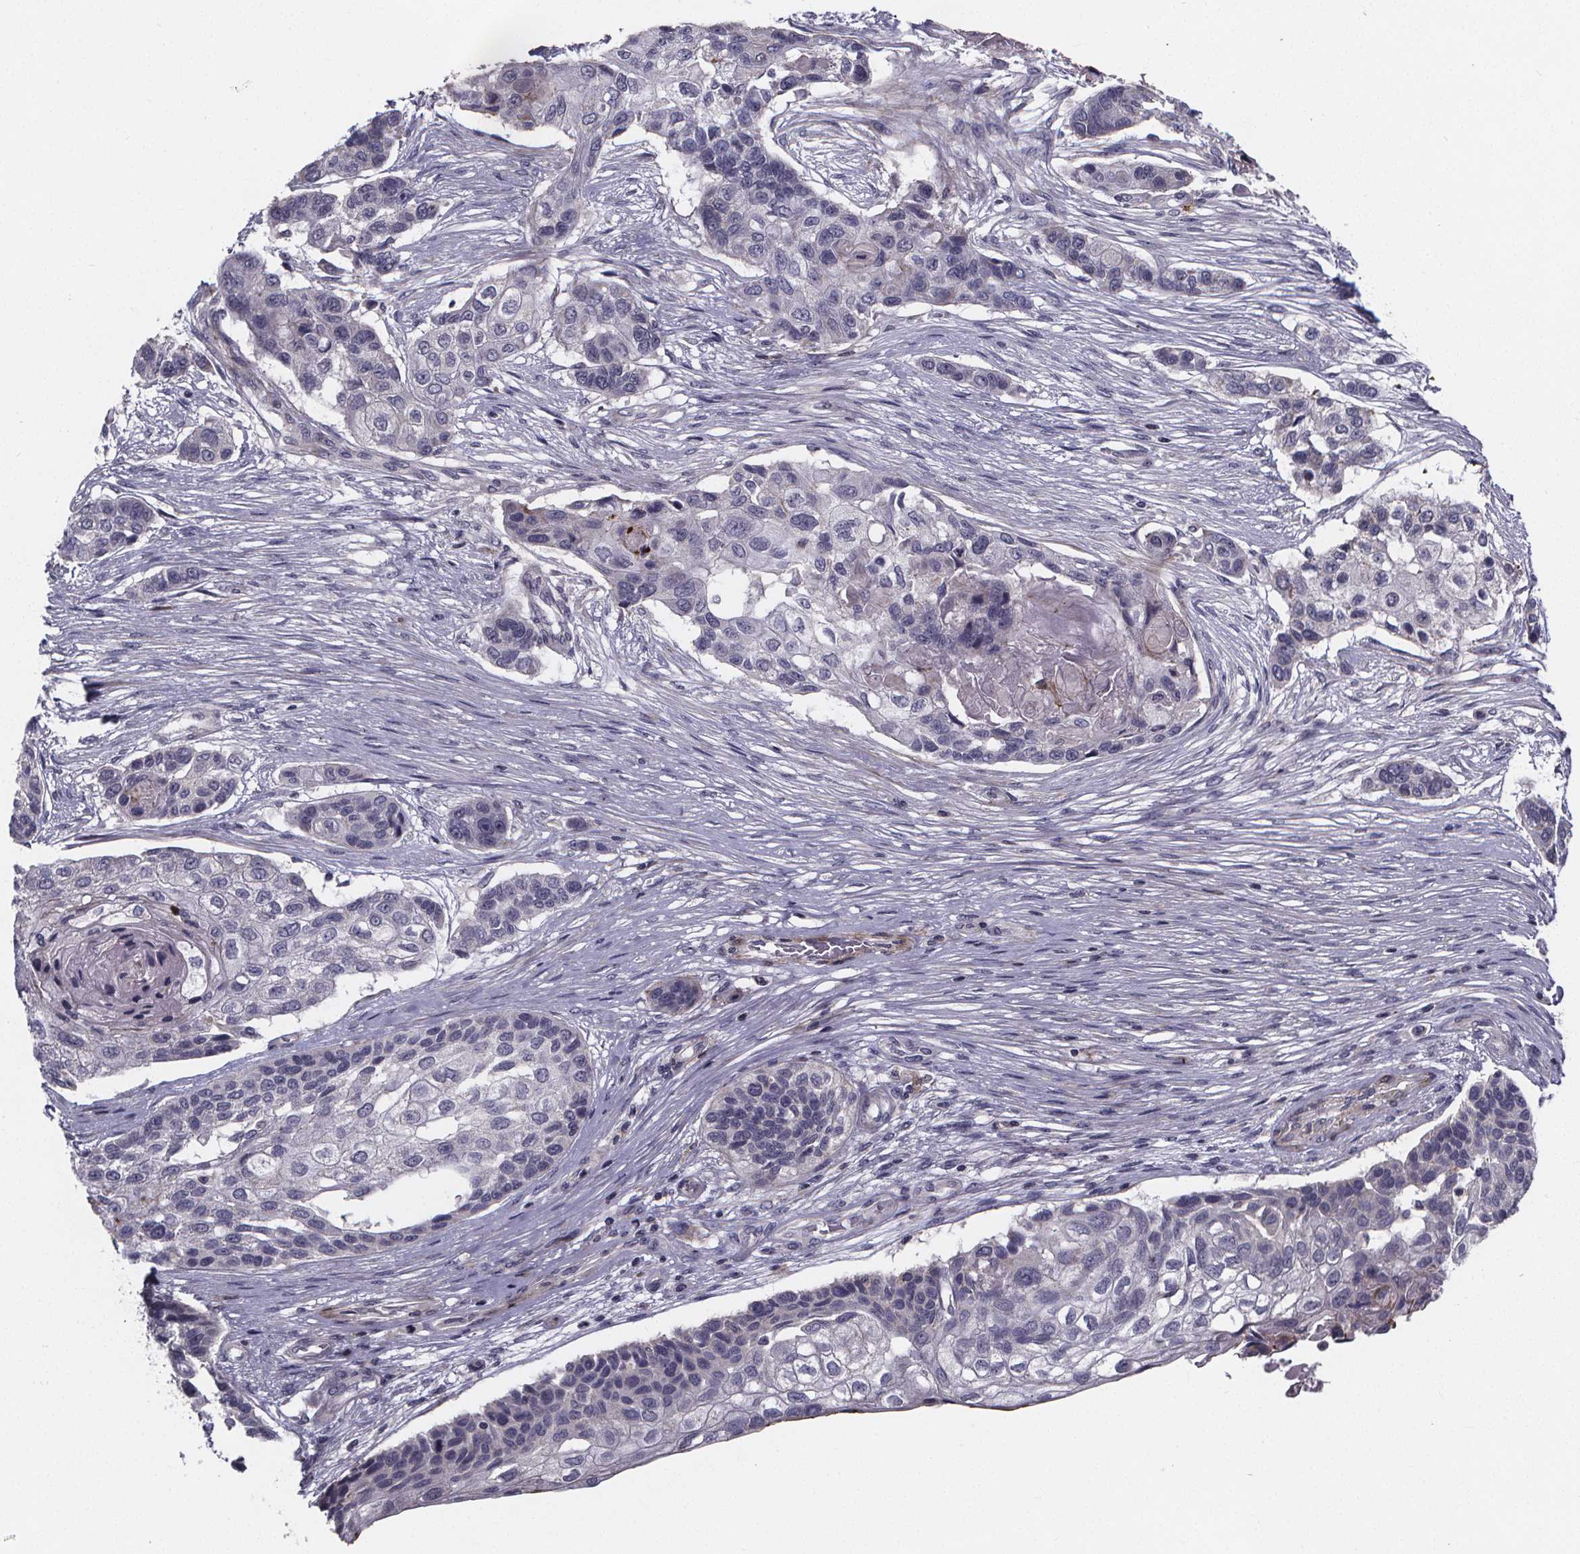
{"staining": {"intensity": "negative", "quantity": "none", "location": "none"}, "tissue": "lung cancer", "cell_type": "Tumor cells", "image_type": "cancer", "snomed": [{"axis": "morphology", "description": "Squamous cell carcinoma, NOS"}, {"axis": "topography", "description": "Lung"}], "caption": "DAB immunohistochemical staining of lung cancer (squamous cell carcinoma) demonstrates no significant positivity in tumor cells.", "gene": "FBXW2", "patient": {"sex": "male", "age": 69}}